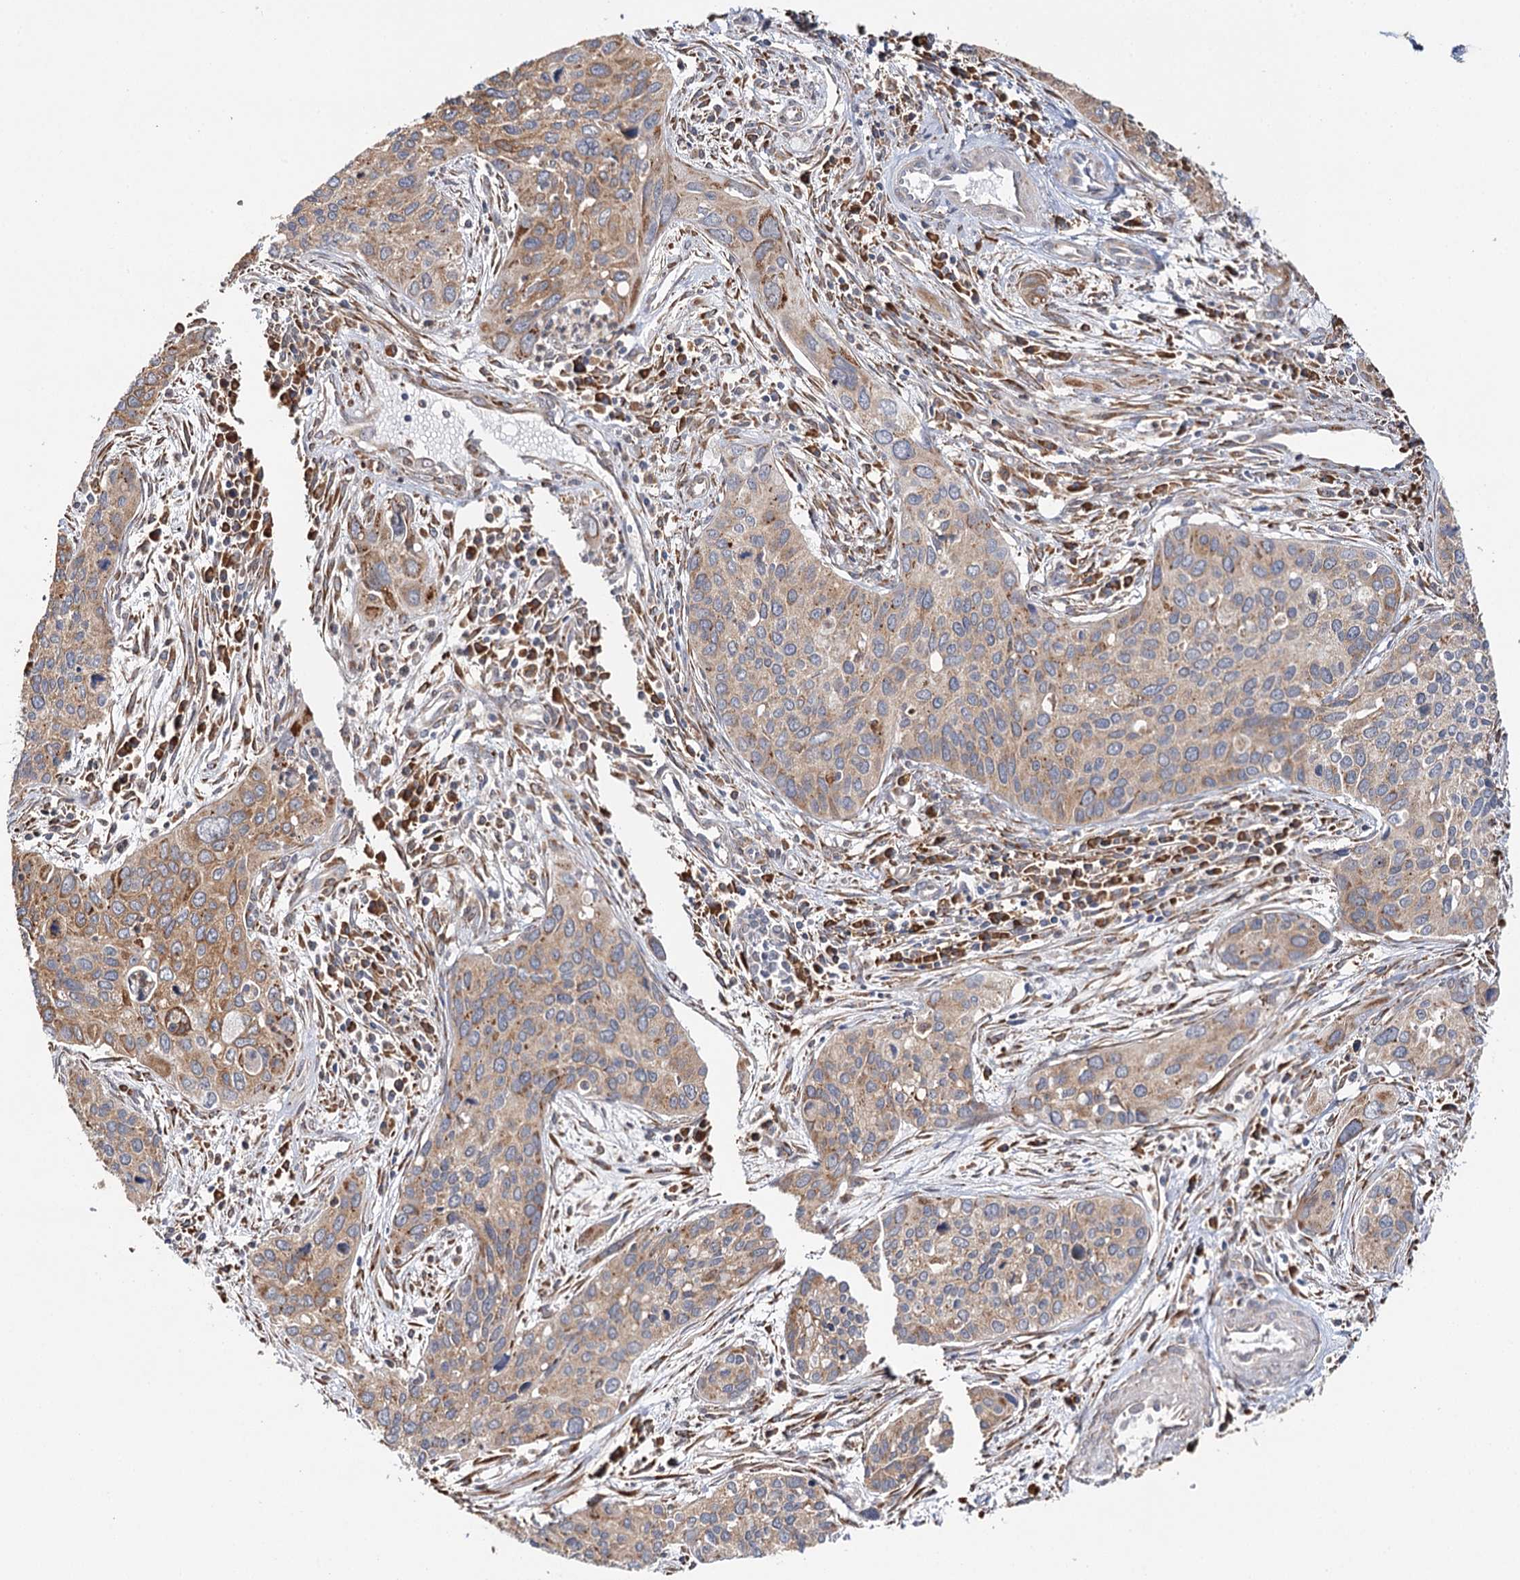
{"staining": {"intensity": "moderate", "quantity": ">75%", "location": "cytoplasmic/membranous"}, "tissue": "cervical cancer", "cell_type": "Tumor cells", "image_type": "cancer", "snomed": [{"axis": "morphology", "description": "Squamous cell carcinoma, NOS"}, {"axis": "topography", "description": "Cervix"}], "caption": "DAB immunohistochemical staining of cervical squamous cell carcinoma exhibits moderate cytoplasmic/membranous protein positivity in approximately >75% of tumor cells. (IHC, brightfield microscopy, high magnification).", "gene": "VEGFA", "patient": {"sex": "female", "age": 55}}